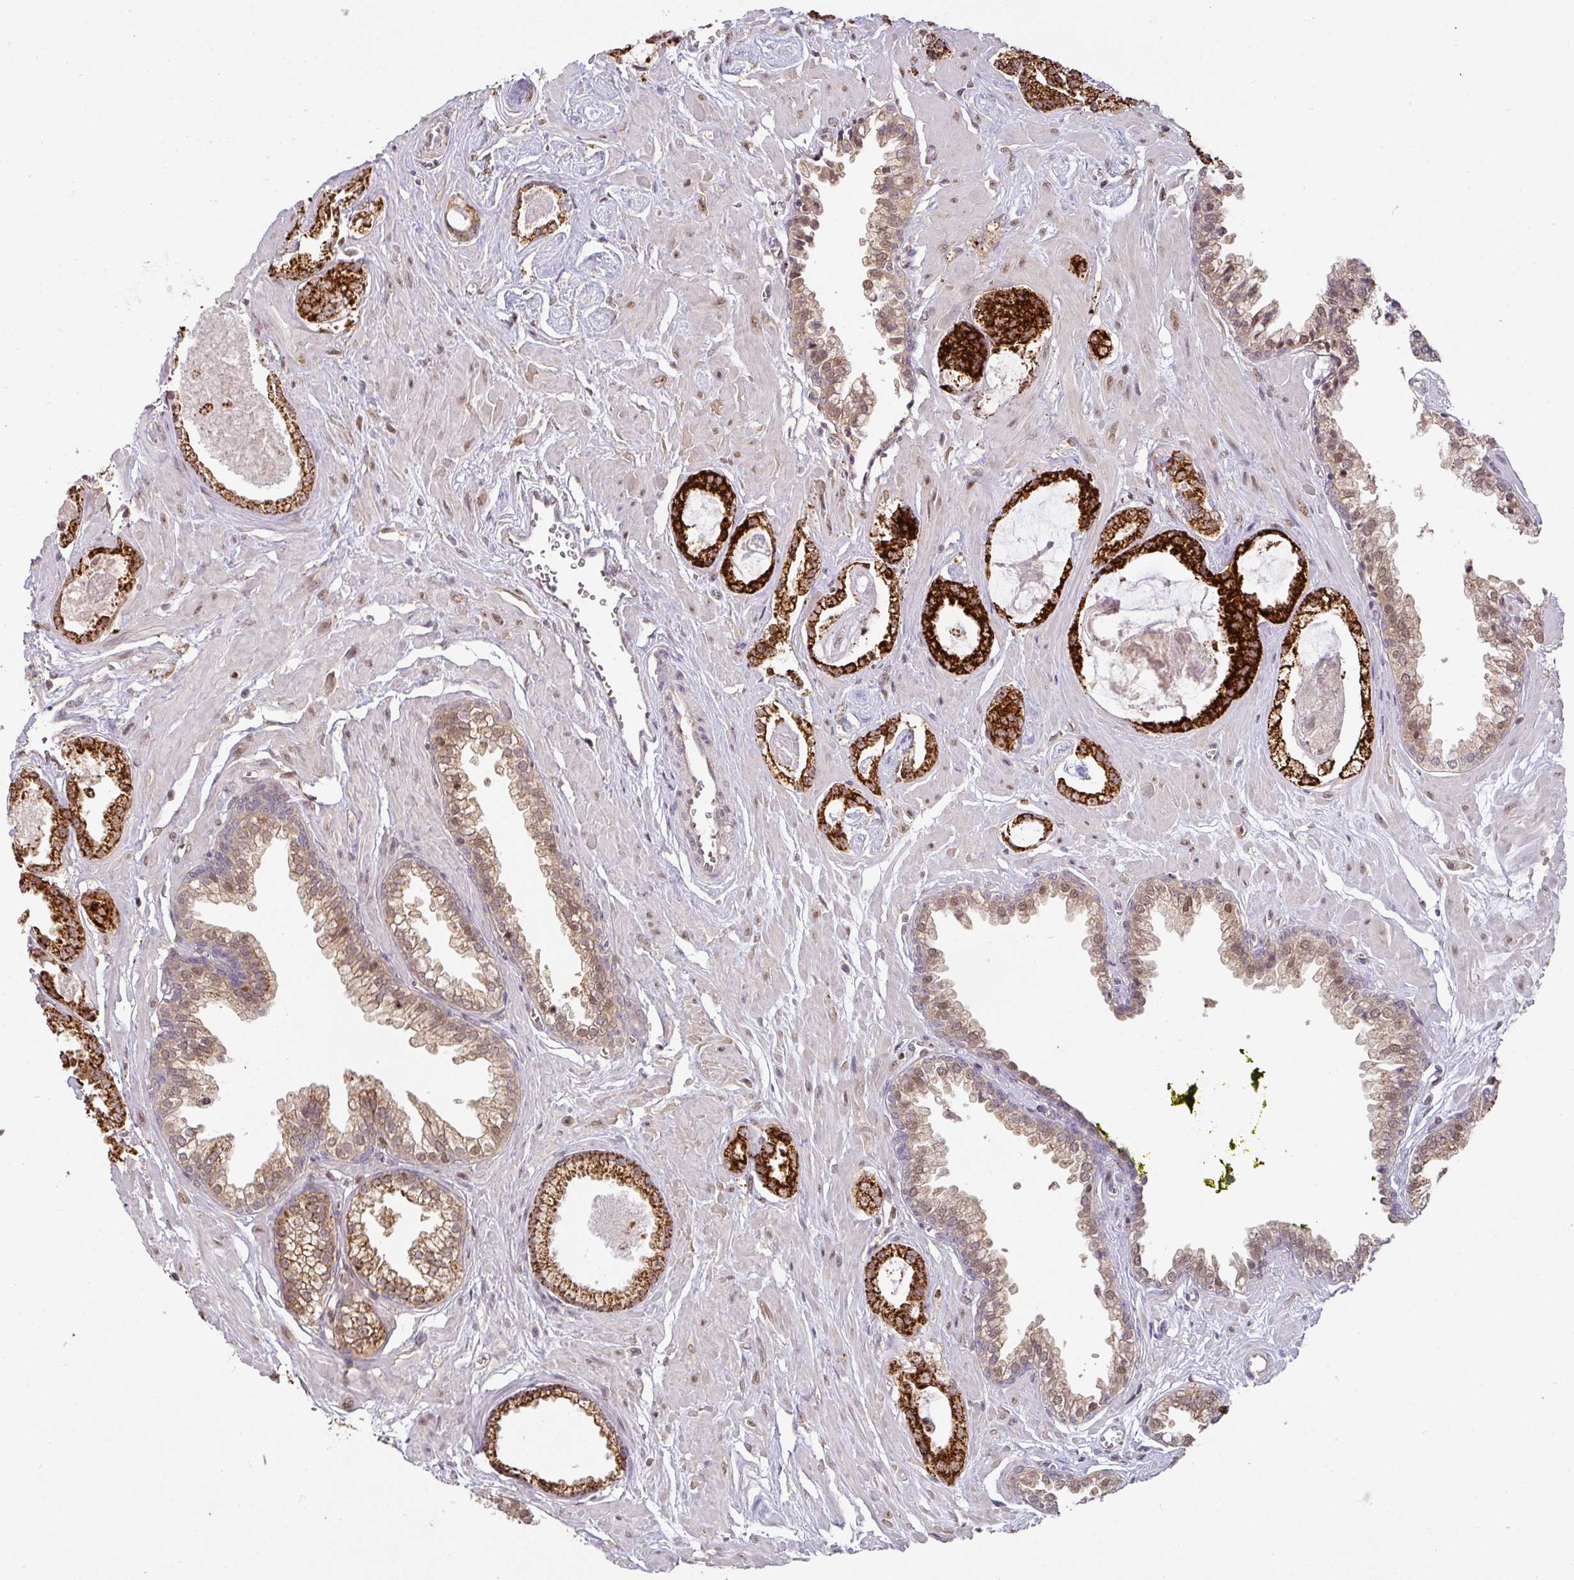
{"staining": {"intensity": "strong", "quantity": ">75%", "location": "cytoplasmic/membranous"}, "tissue": "prostate cancer", "cell_type": "Tumor cells", "image_type": "cancer", "snomed": [{"axis": "morphology", "description": "Adenocarcinoma, Low grade"}, {"axis": "topography", "description": "Prostate"}], "caption": "This photomicrograph demonstrates IHC staining of prostate cancer (adenocarcinoma (low-grade)), with high strong cytoplasmic/membranous staining in about >75% of tumor cells.", "gene": "RANBP9", "patient": {"sex": "male", "age": 60}}